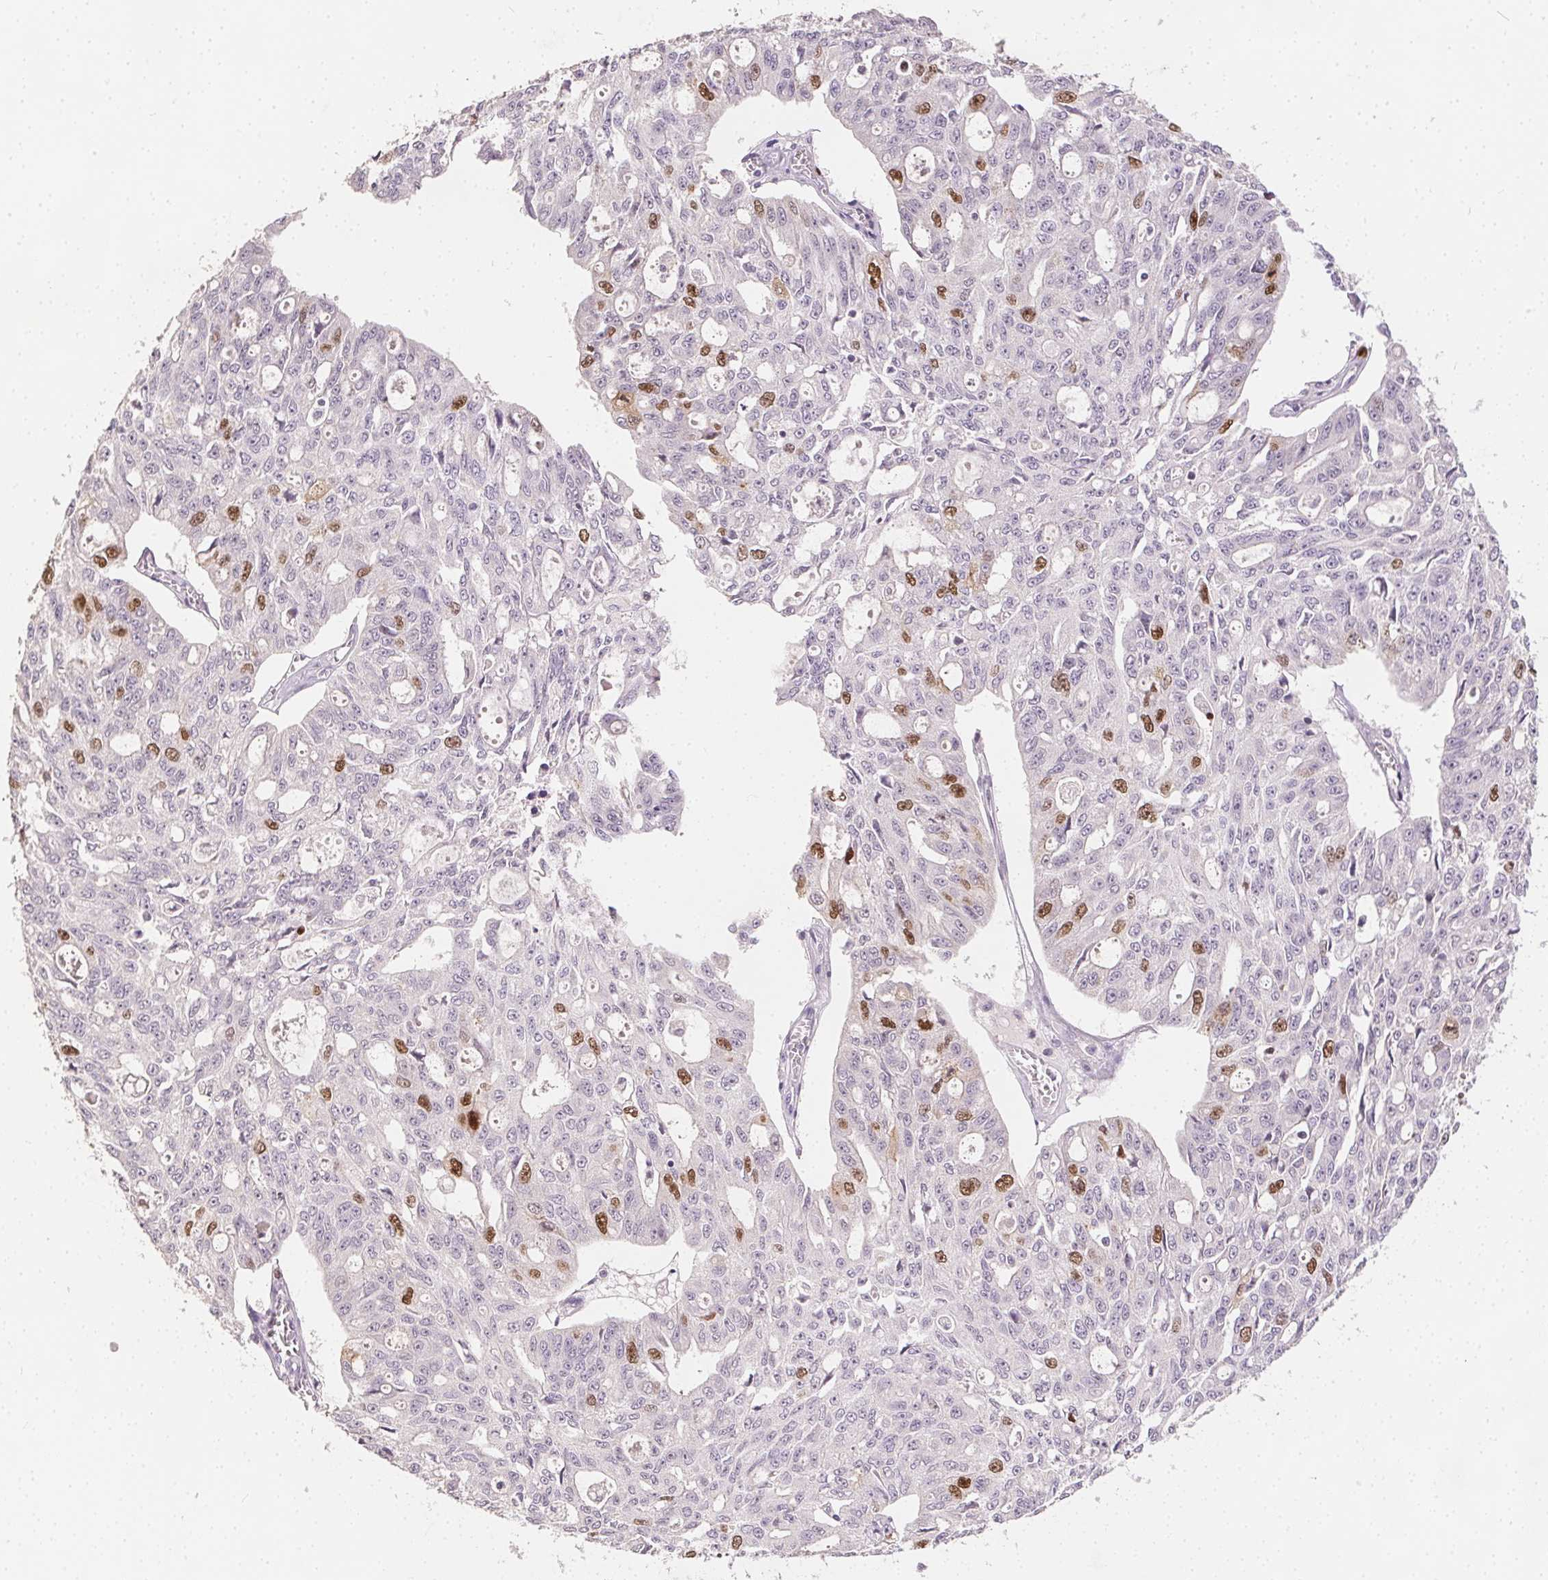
{"staining": {"intensity": "moderate", "quantity": "<25%", "location": "nuclear"}, "tissue": "ovarian cancer", "cell_type": "Tumor cells", "image_type": "cancer", "snomed": [{"axis": "morphology", "description": "Carcinoma, endometroid"}, {"axis": "topography", "description": "Ovary"}], "caption": "Brown immunohistochemical staining in ovarian cancer displays moderate nuclear positivity in approximately <25% of tumor cells.", "gene": "ANLN", "patient": {"sex": "female", "age": 65}}